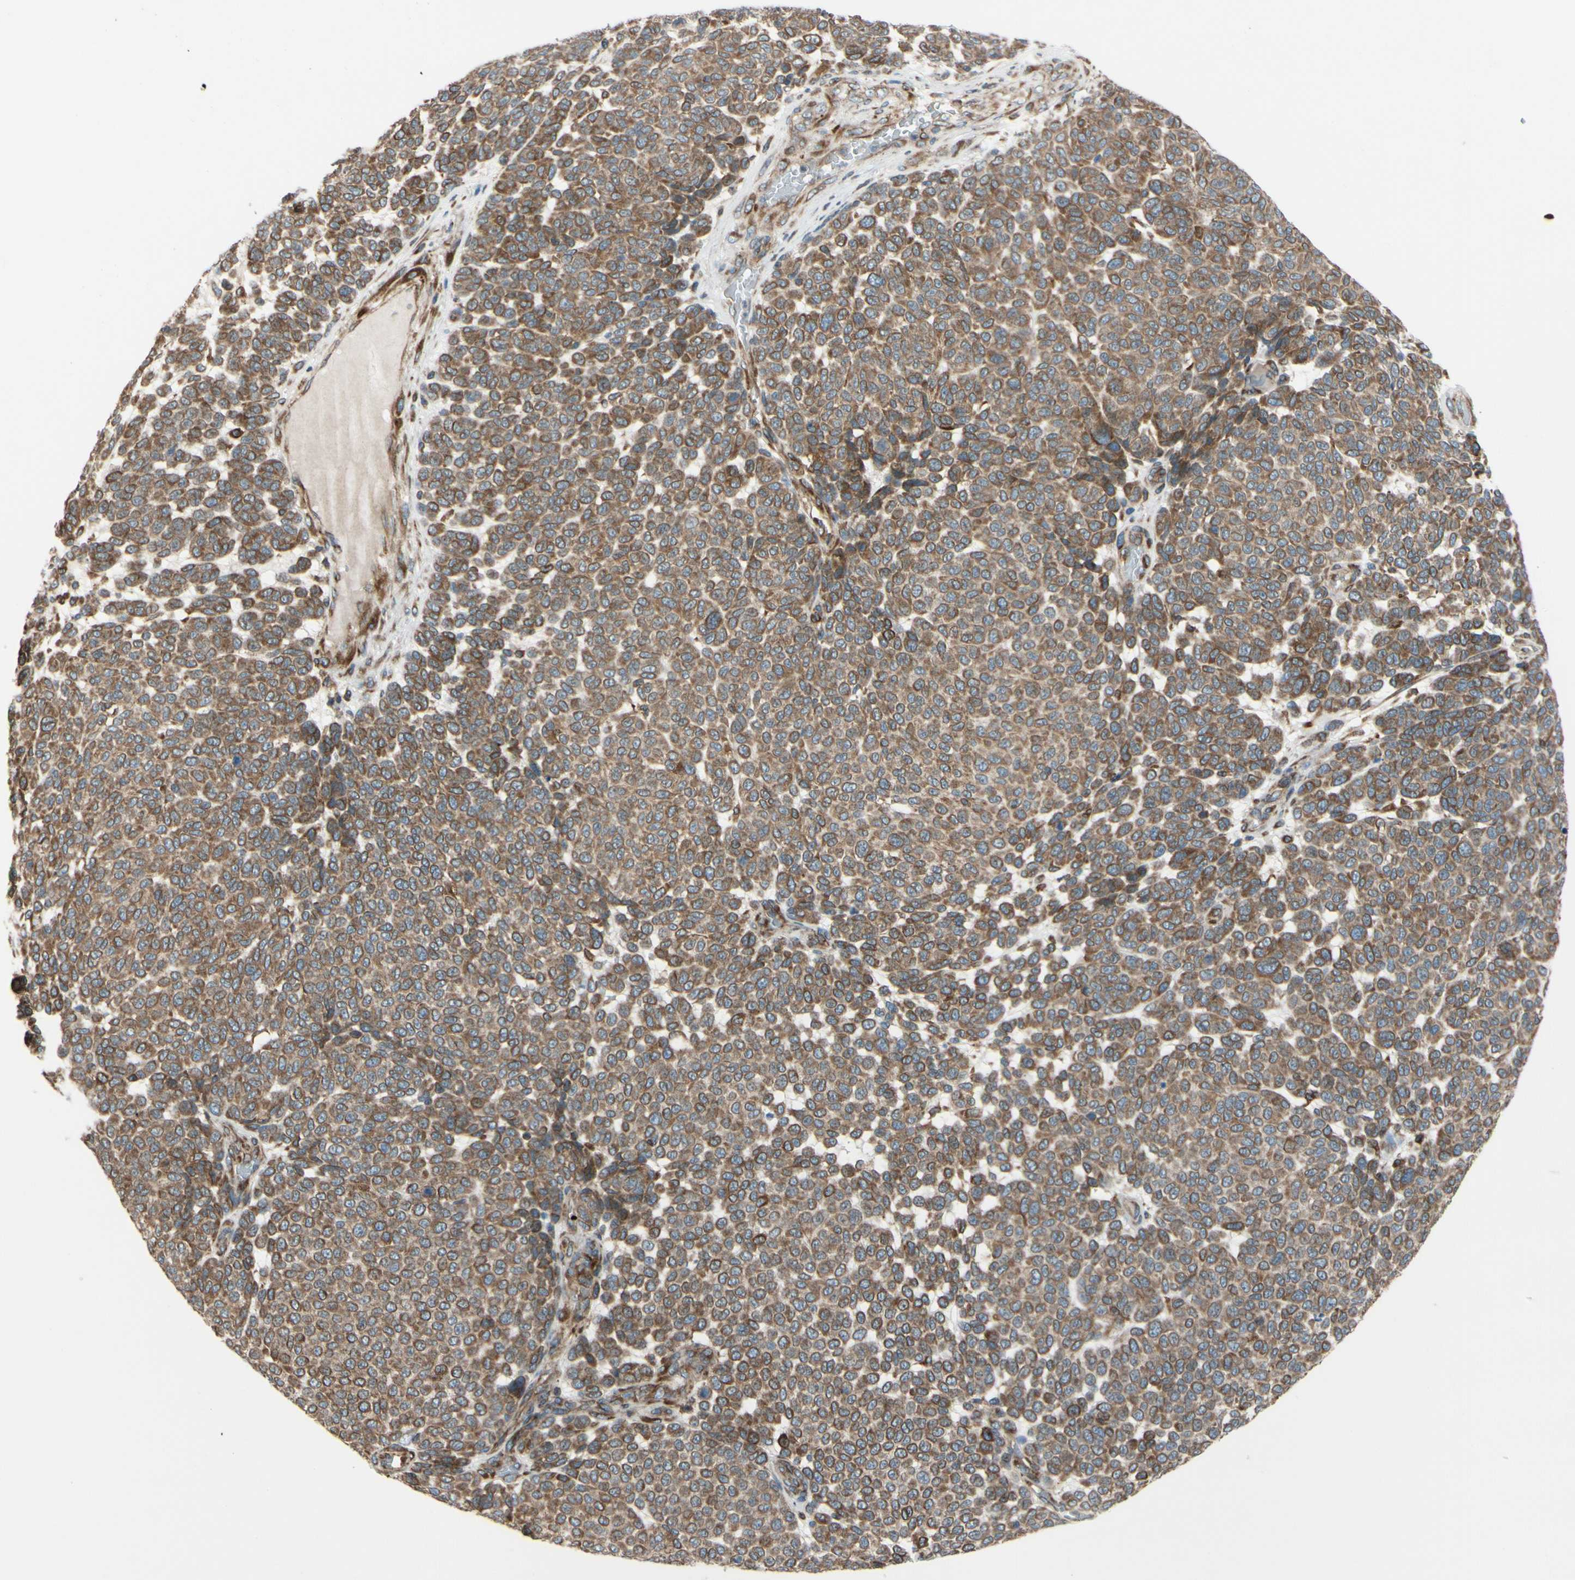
{"staining": {"intensity": "moderate", "quantity": ">75%", "location": "cytoplasmic/membranous"}, "tissue": "melanoma", "cell_type": "Tumor cells", "image_type": "cancer", "snomed": [{"axis": "morphology", "description": "Malignant melanoma, NOS"}, {"axis": "topography", "description": "Skin"}], "caption": "Immunohistochemical staining of malignant melanoma demonstrates medium levels of moderate cytoplasmic/membranous protein staining in approximately >75% of tumor cells.", "gene": "CLCC1", "patient": {"sex": "male", "age": 59}}